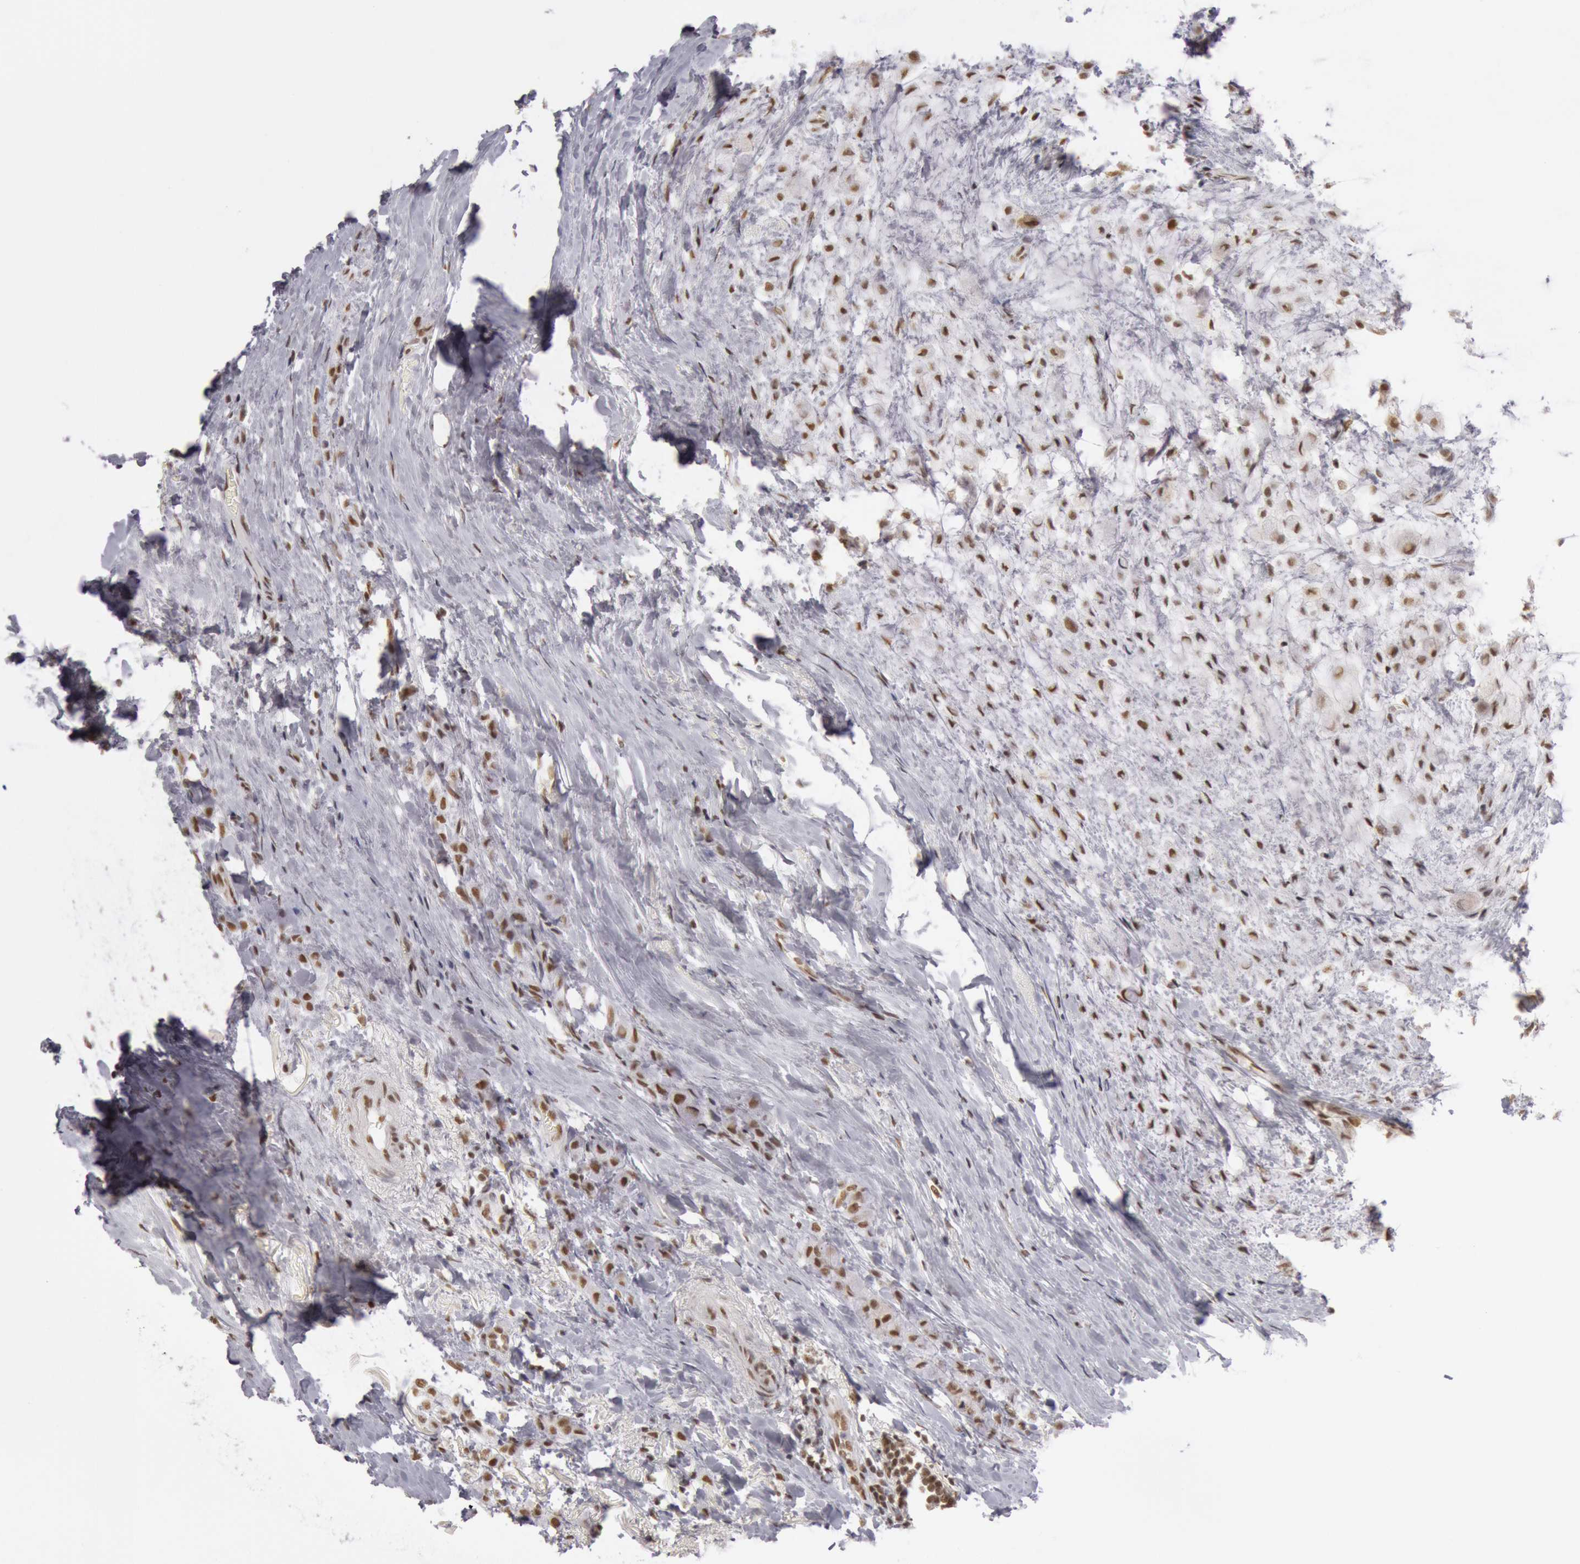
{"staining": {"intensity": "moderate", "quantity": ">75%", "location": "nuclear"}, "tissue": "breast cancer", "cell_type": "Tumor cells", "image_type": "cancer", "snomed": [{"axis": "morphology", "description": "Lobular carcinoma"}, {"axis": "topography", "description": "Breast"}], "caption": "Lobular carcinoma (breast) stained with a brown dye exhibits moderate nuclear positive positivity in about >75% of tumor cells.", "gene": "ESS2", "patient": {"sex": "female", "age": 85}}